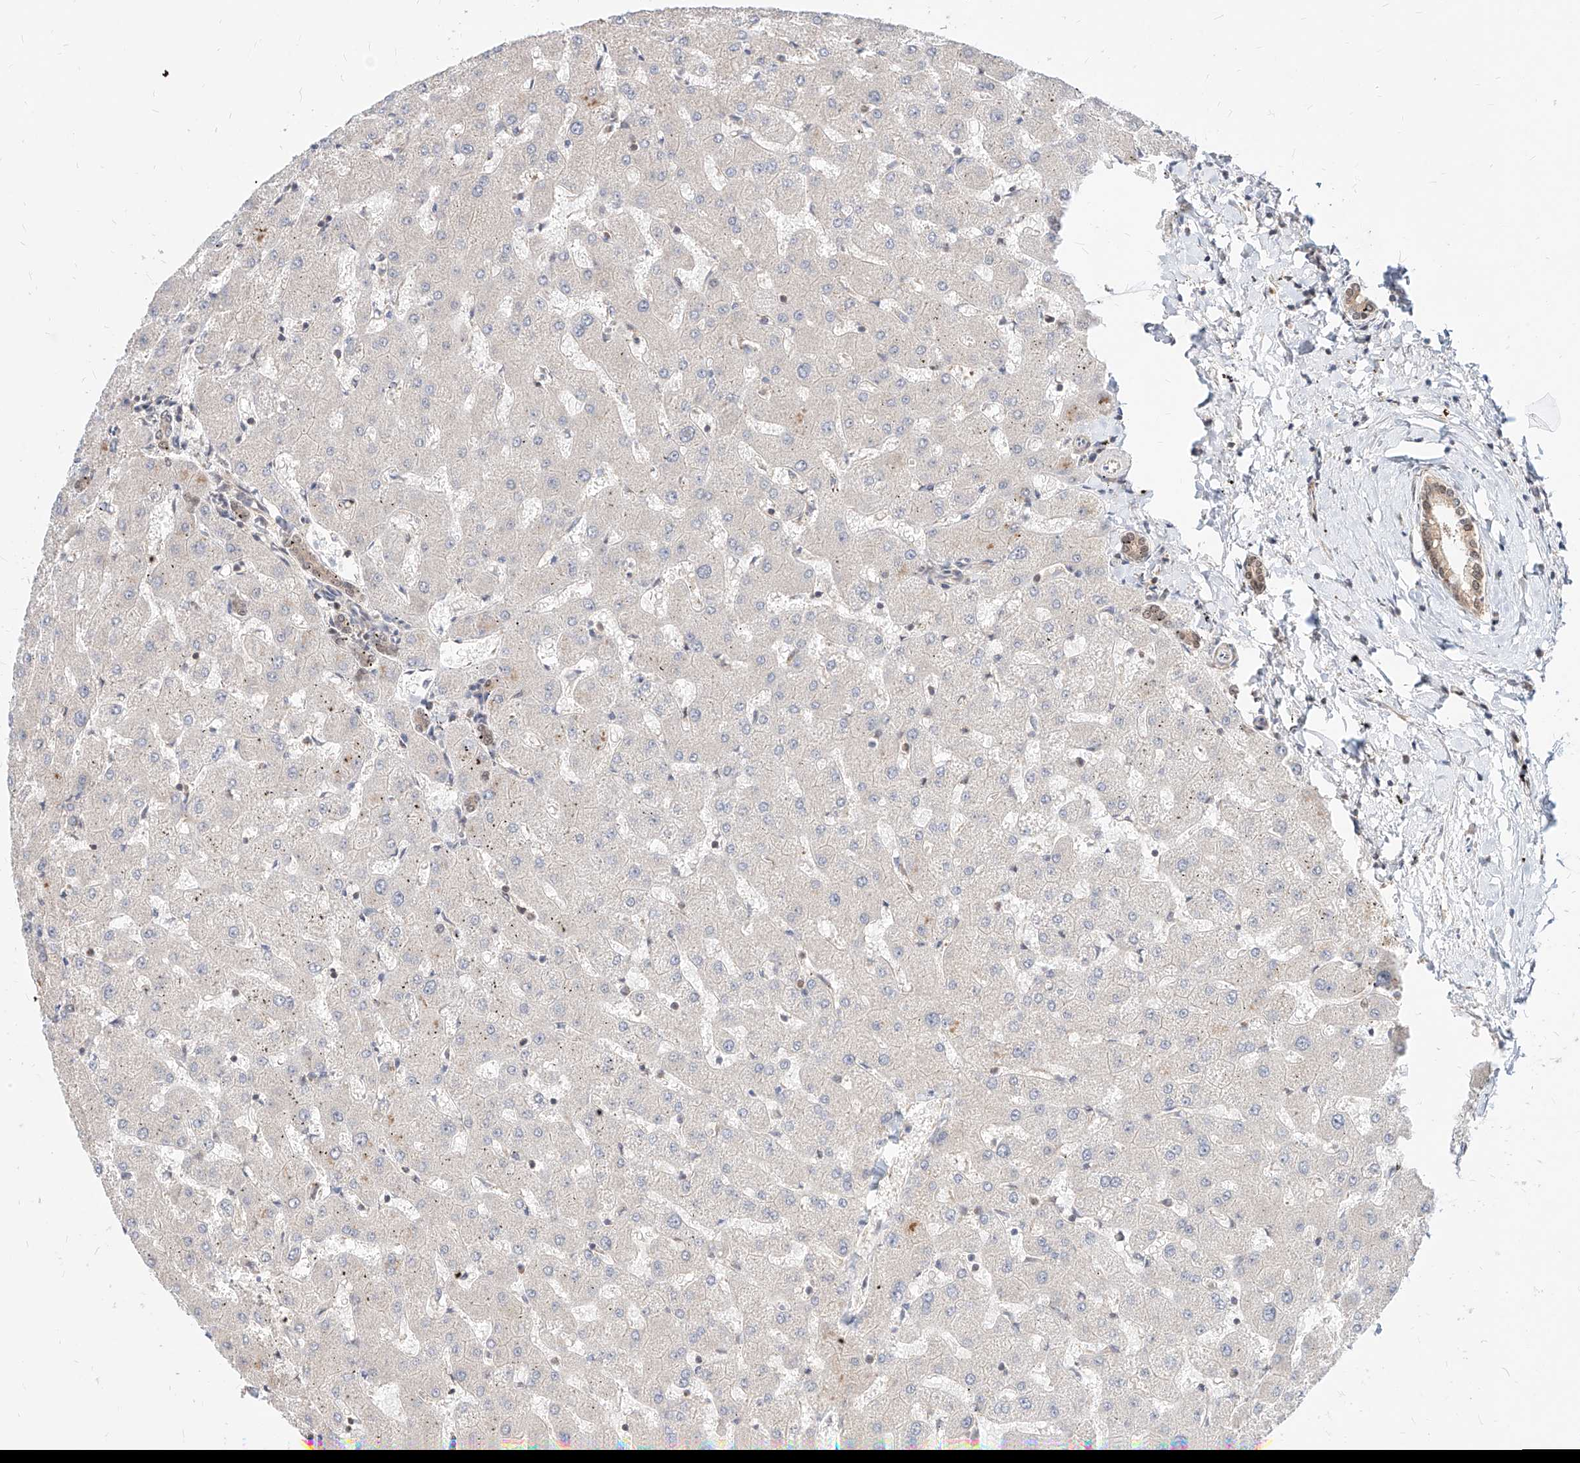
{"staining": {"intensity": "weak", "quantity": ">75%", "location": "cytoplasmic/membranous"}, "tissue": "liver", "cell_type": "Cholangiocytes", "image_type": "normal", "snomed": [{"axis": "morphology", "description": "Normal tissue, NOS"}, {"axis": "topography", "description": "Liver"}], "caption": "Immunohistochemical staining of normal human liver reveals low levels of weak cytoplasmic/membranous expression in about >75% of cholangiocytes. The protein of interest is shown in brown color, while the nuclei are stained blue.", "gene": "TSNAX", "patient": {"sex": "female", "age": 63}}